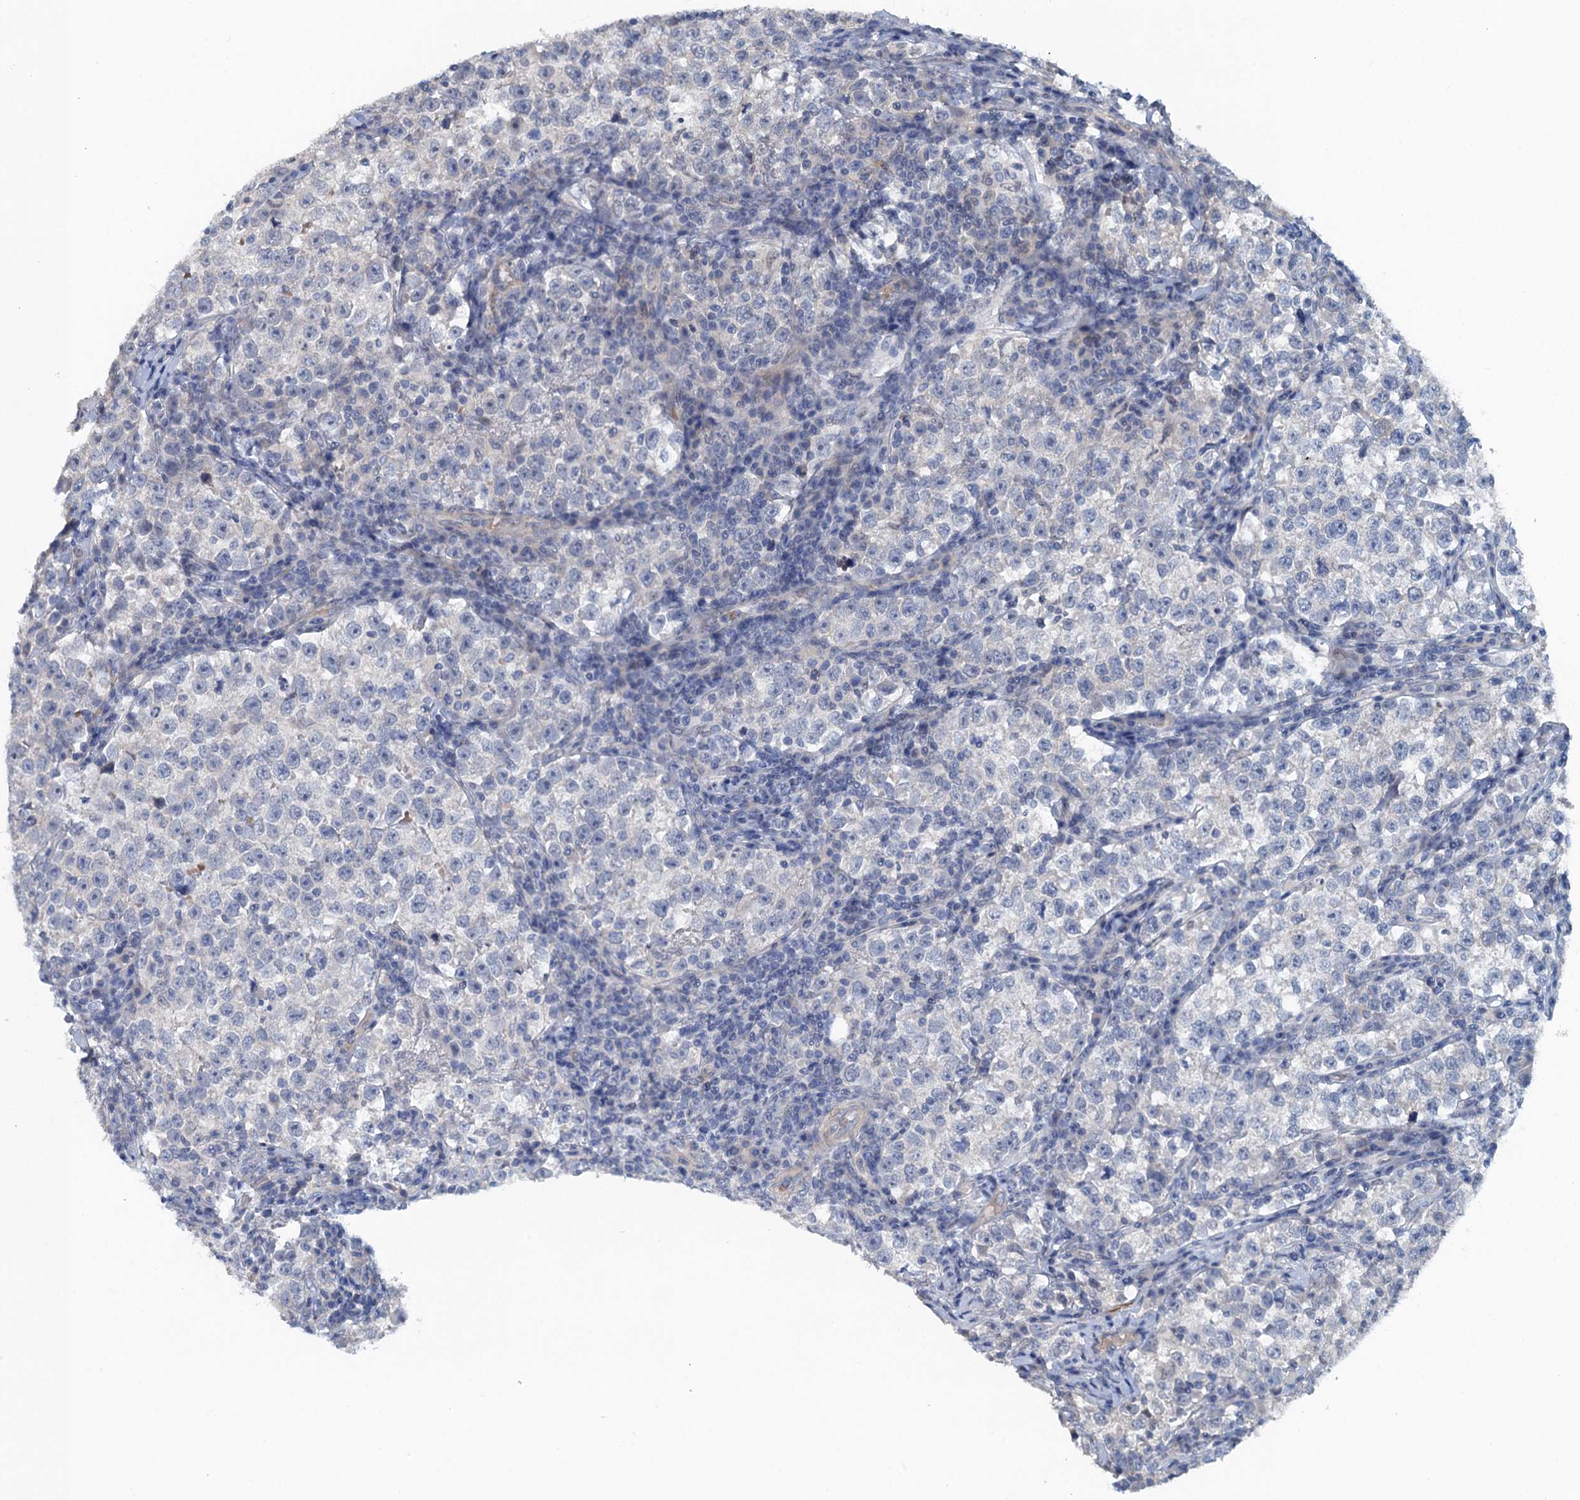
{"staining": {"intensity": "negative", "quantity": "none", "location": "none"}, "tissue": "testis cancer", "cell_type": "Tumor cells", "image_type": "cancer", "snomed": [{"axis": "morphology", "description": "Normal tissue, NOS"}, {"axis": "morphology", "description": "Seminoma, NOS"}, {"axis": "topography", "description": "Testis"}], "caption": "This is an IHC histopathology image of human seminoma (testis). There is no expression in tumor cells.", "gene": "MYO16", "patient": {"sex": "male", "age": 43}}